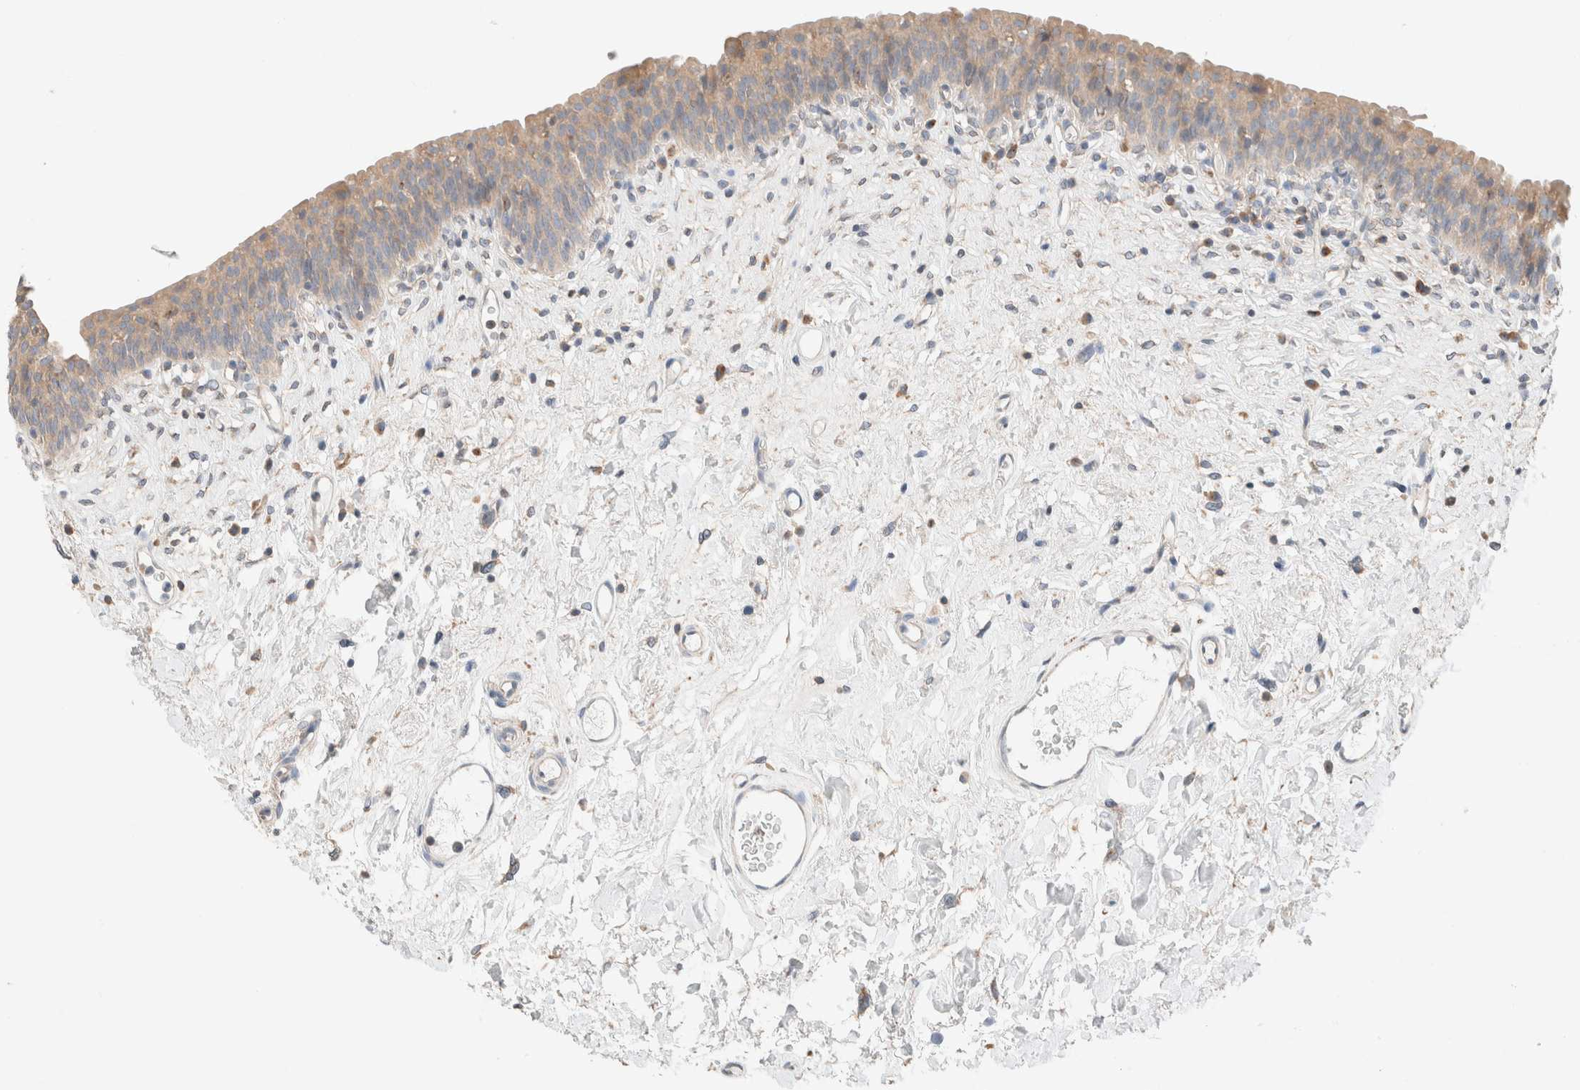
{"staining": {"intensity": "weak", "quantity": ">75%", "location": "cytoplasmic/membranous"}, "tissue": "urinary bladder", "cell_type": "Urothelial cells", "image_type": "normal", "snomed": [{"axis": "morphology", "description": "Normal tissue, NOS"}, {"axis": "topography", "description": "Urinary bladder"}], "caption": "High-power microscopy captured an immunohistochemistry histopathology image of benign urinary bladder, revealing weak cytoplasmic/membranous expression in about >75% of urothelial cells.", "gene": "PCM1", "patient": {"sex": "male", "age": 83}}